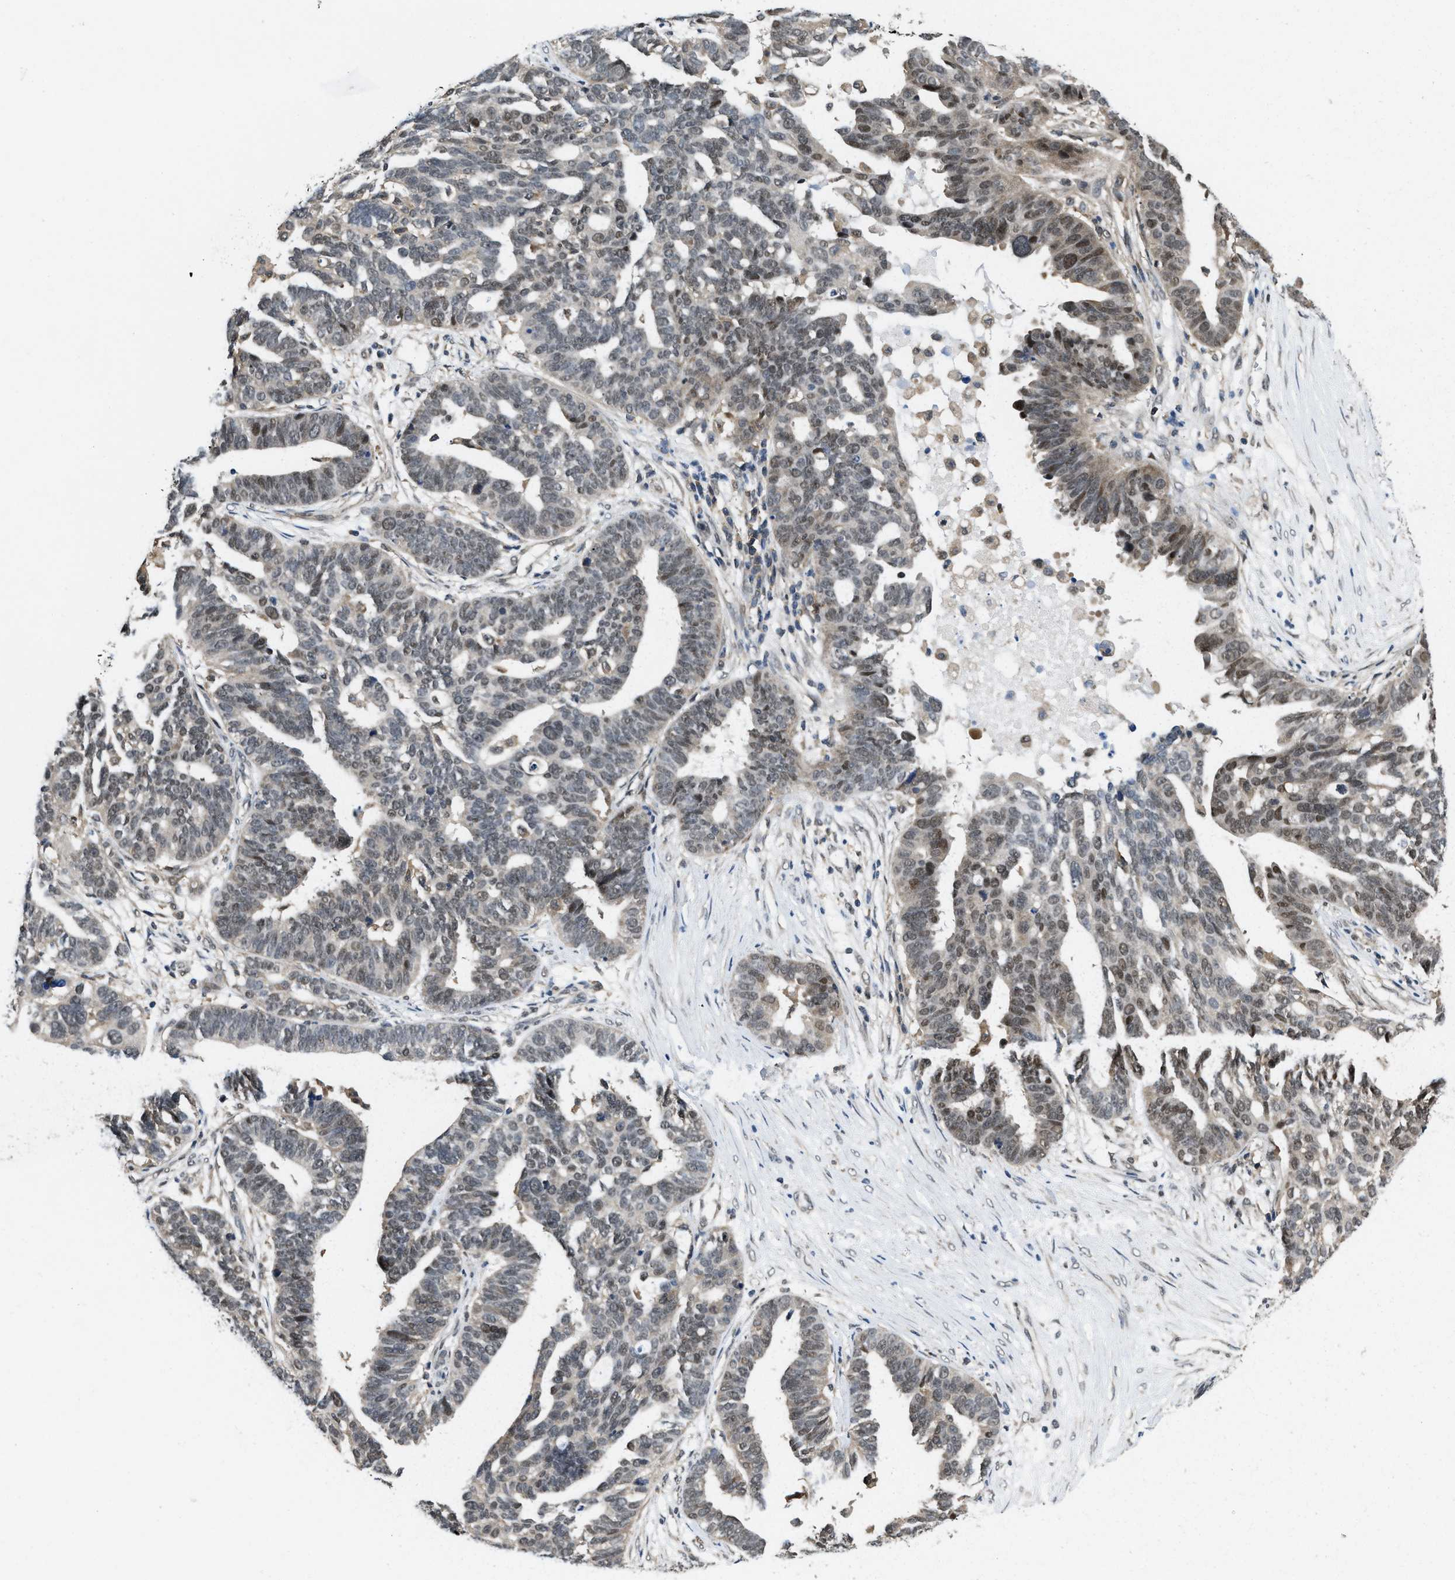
{"staining": {"intensity": "weak", "quantity": "<25%", "location": "nuclear"}, "tissue": "ovarian cancer", "cell_type": "Tumor cells", "image_type": "cancer", "snomed": [{"axis": "morphology", "description": "Cystadenocarcinoma, serous, NOS"}, {"axis": "topography", "description": "Ovary"}], "caption": "Human ovarian cancer stained for a protein using immunohistochemistry shows no expression in tumor cells.", "gene": "ATF7IP", "patient": {"sex": "female", "age": 59}}